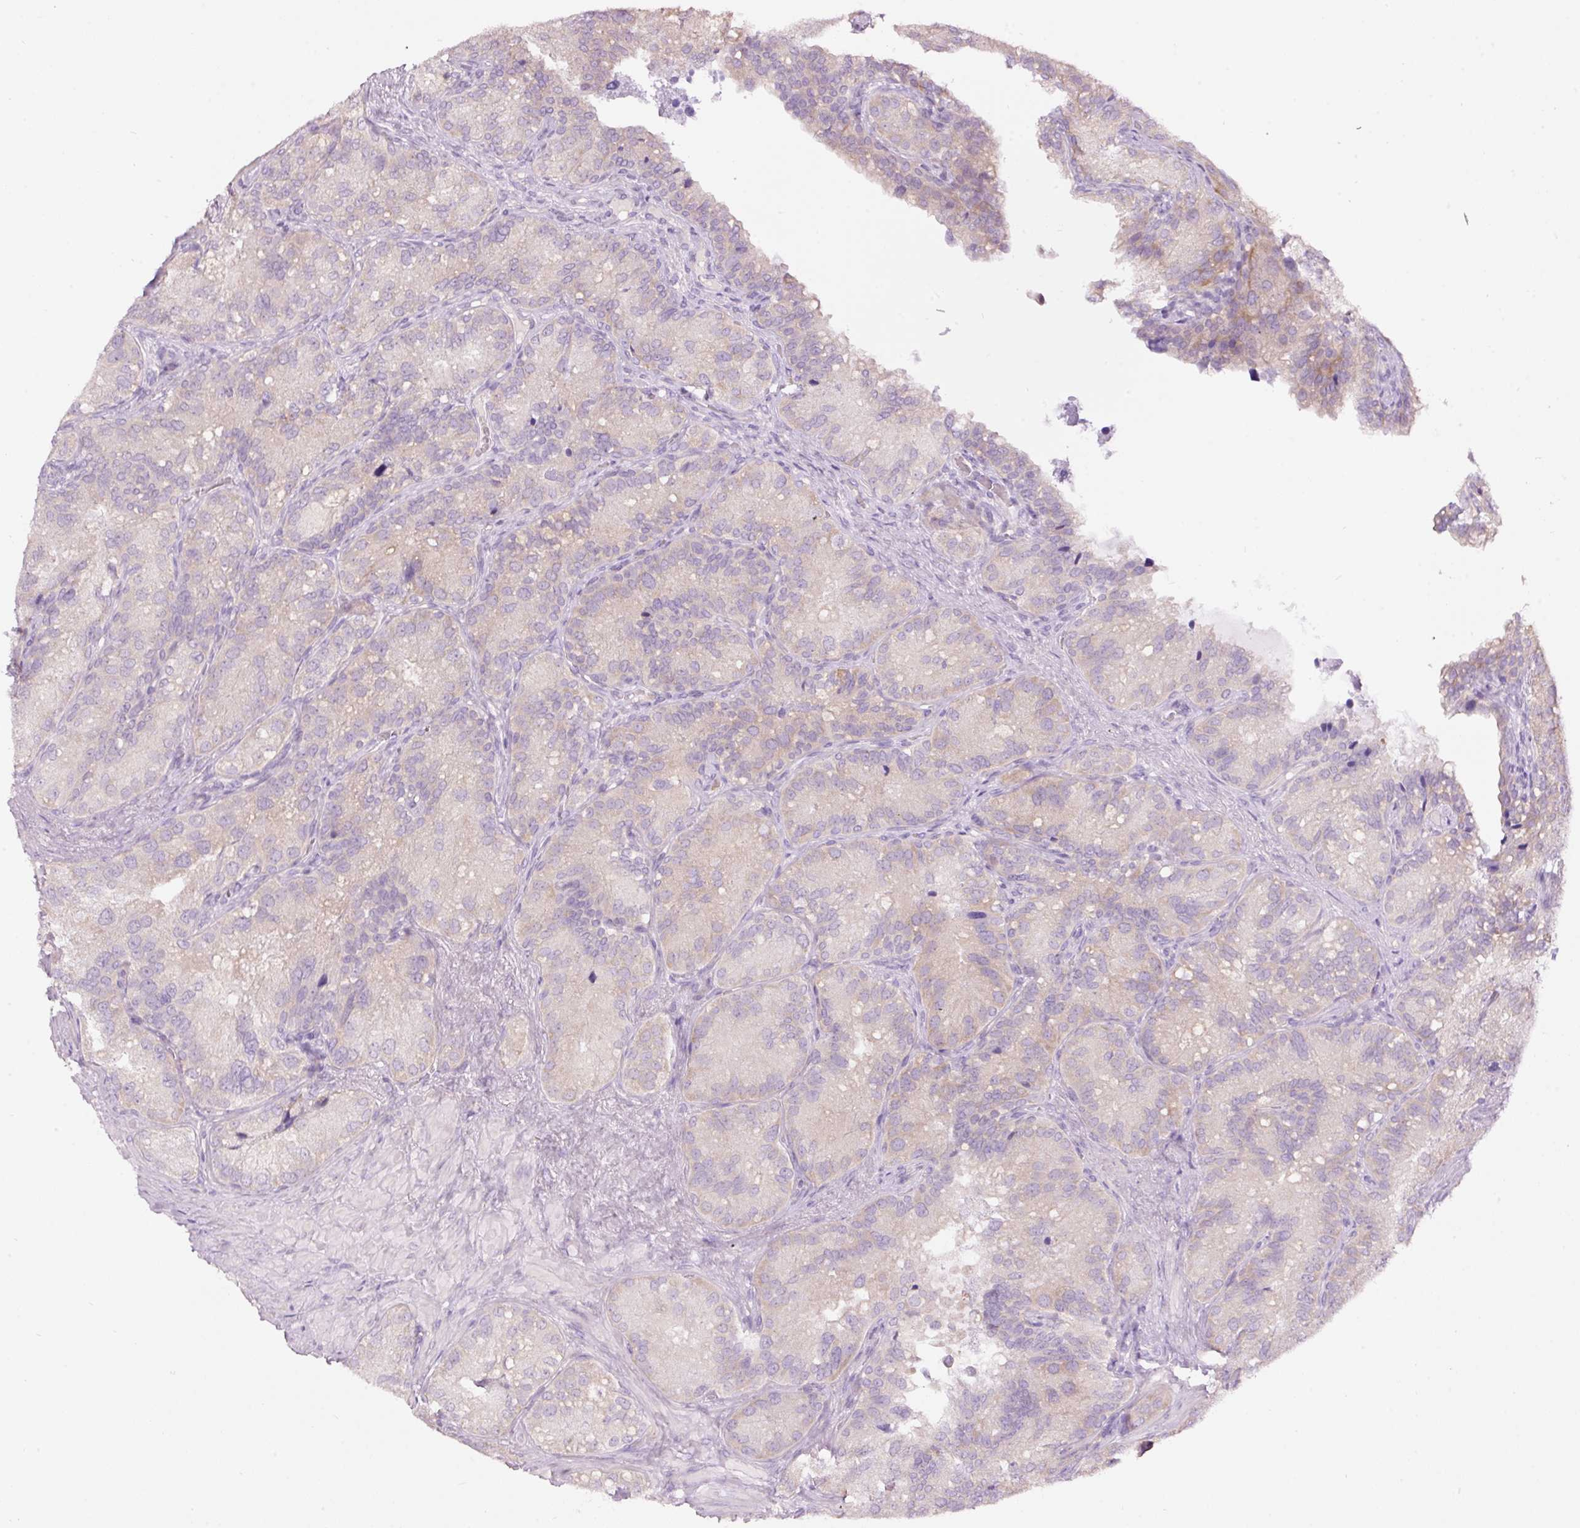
{"staining": {"intensity": "weak", "quantity": "25%-75%", "location": "cytoplasmic/membranous"}, "tissue": "seminal vesicle", "cell_type": "Glandular cells", "image_type": "normal", "snomed": [{"axis": "morphology", "description": "Normal tissue, NOS"}, {"axis": "topography", "description": "Seminal veicle"}], "caption": "Glandular cells reveal low levels of weak cytoplasmic/membranous expression in about 25%-75% of cells in normal seminal vesicle.", "gene": "RSPO2", "patient": {"sex": "male", "age": 69}}